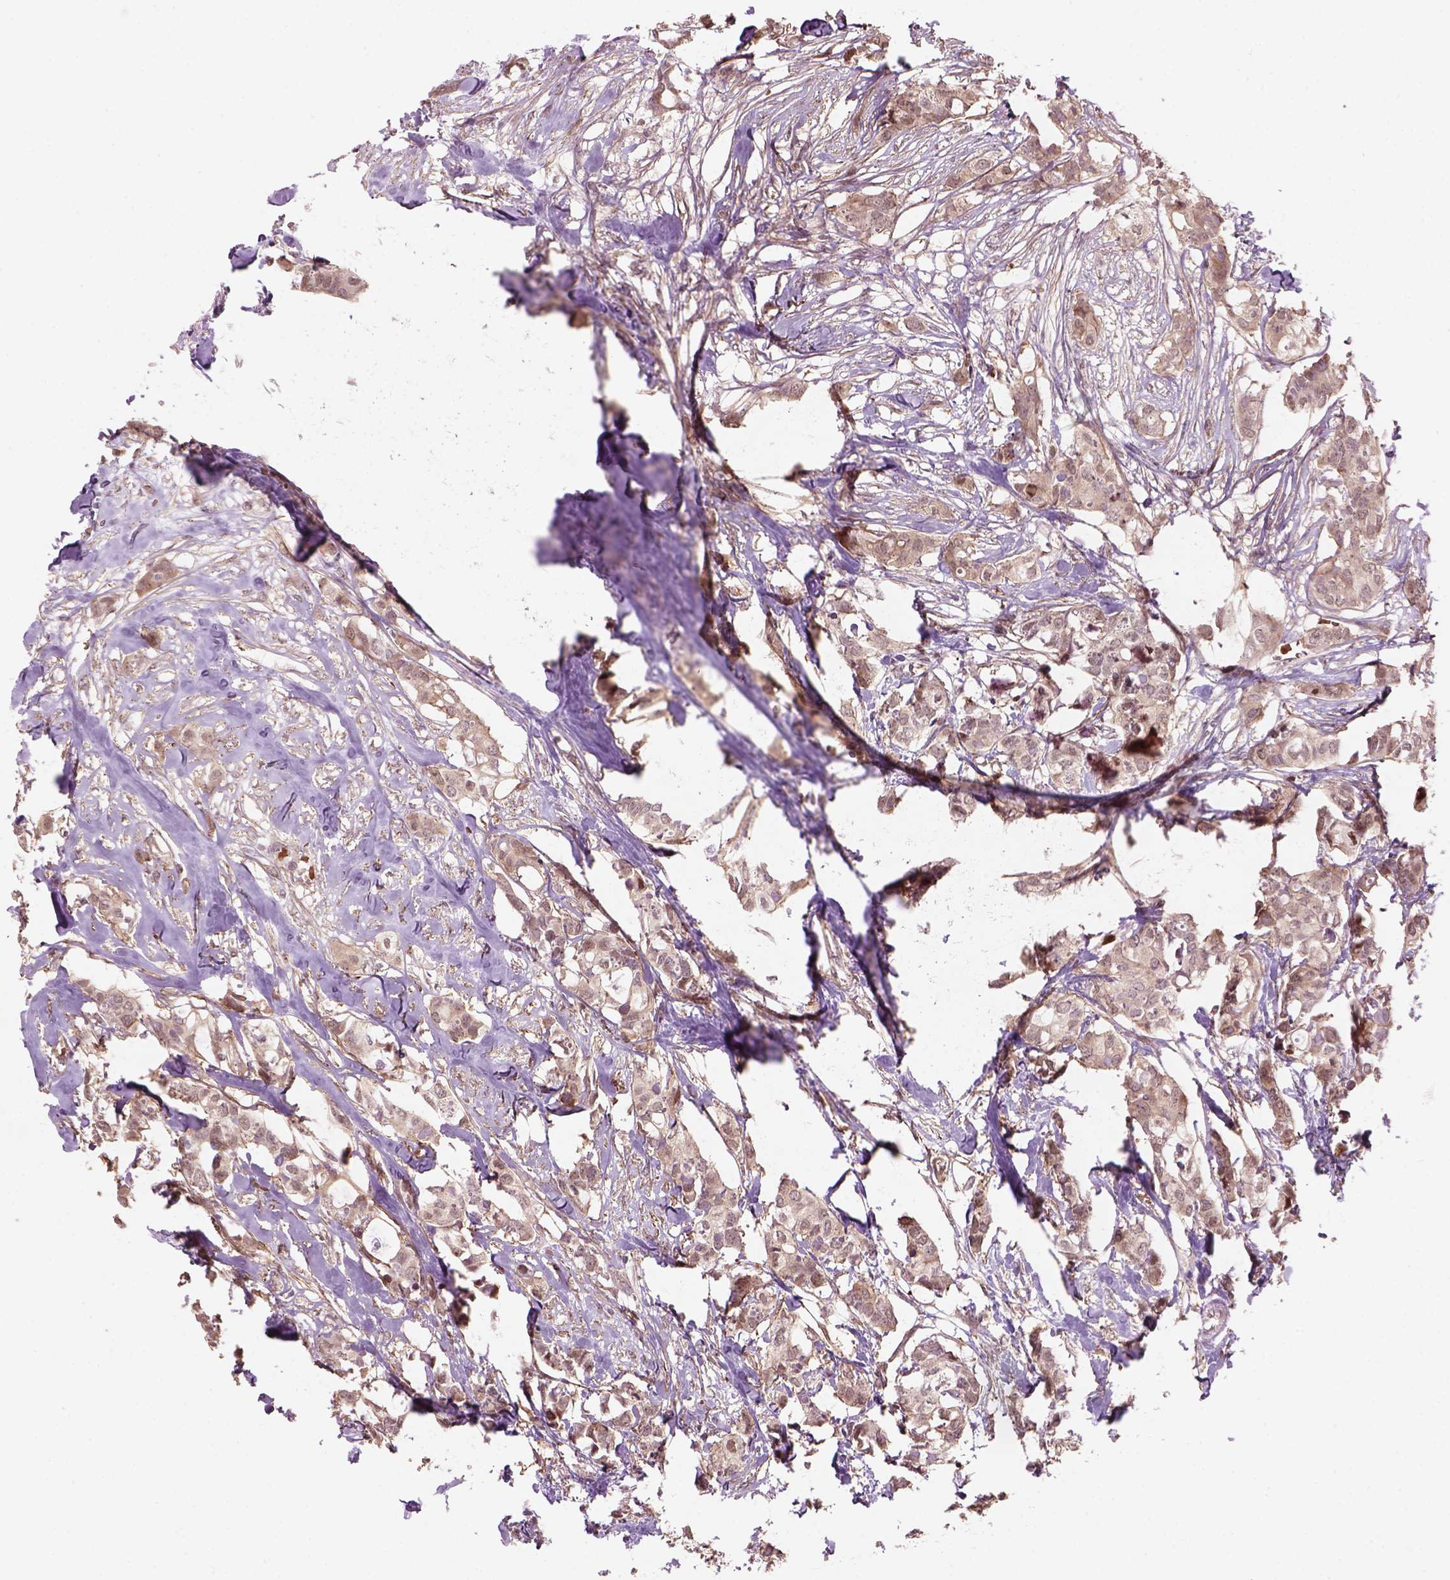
{"staining": {"intensity": "weak", "quantity": ">75%", "location": "cytoplasmic/membranous,nuclear"}, "tissue": "breast cancer", "cell_type": "Tumor cells", "image_type": "cancer", "snomed": [{"axis": "morphology", "description": "Duct carcinoma"}, {"axis": "topography", "description": "Breast"}], "caption": "Breast infiltrating ductal carcinoma tissue displays weak cytoplasmic/membranous and nuclear expression in about >75% of tumor cells Using DAB (3,3'-diaminobenzidine) (brown) and hematoxylin (blue) stains, captured at high magnification using brightfield microscopy.", "gene": "PSMD11", "patient": {"sex": "female", "age": 62}}